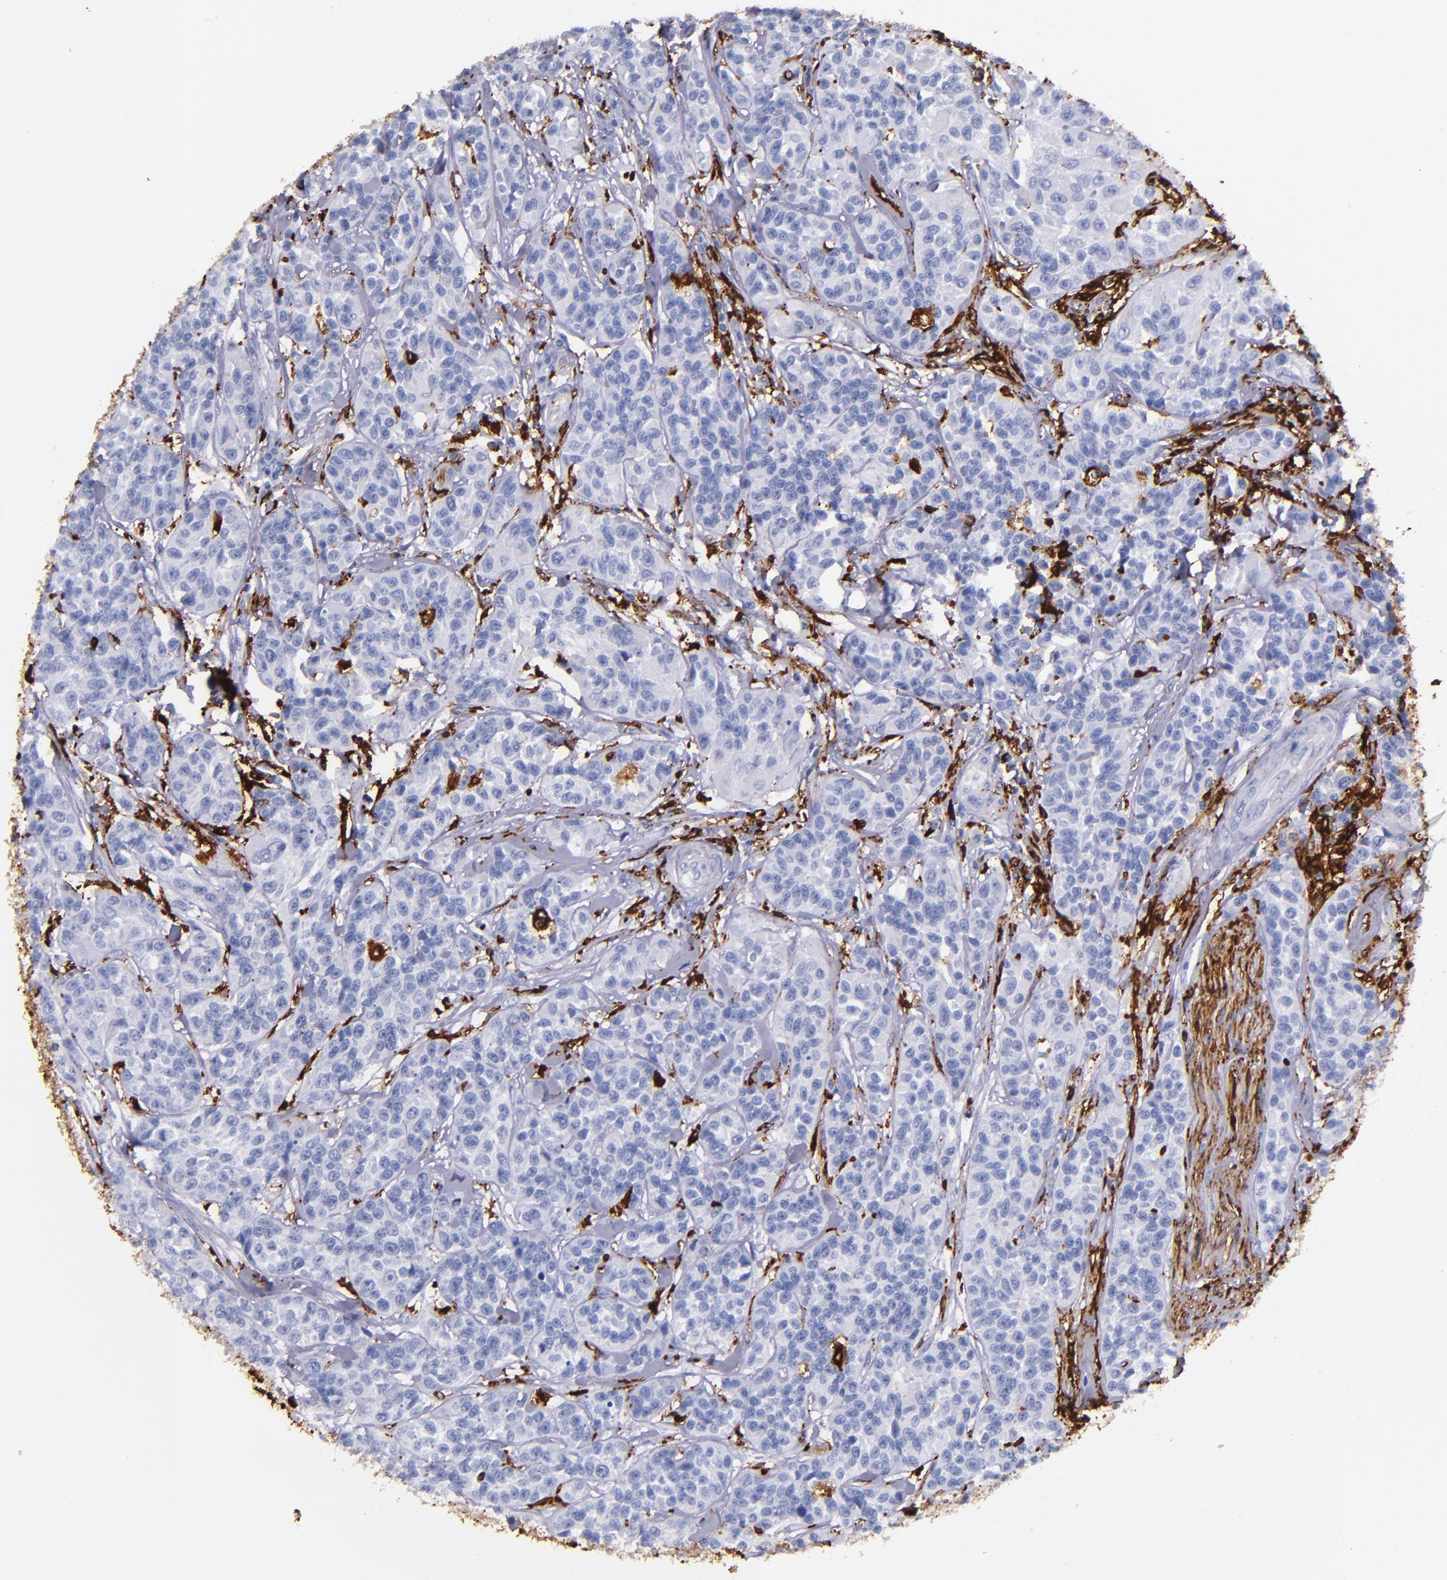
{"staining": {"intensity": "weak", "quantity": "<25%", "location": "cytoplasmic/membranous"}, "tissue": "urothelial cancer", "cell_type": "Tumor cells", "image_type": "cancer", "snomed": [{"axis": "morphology", "description": "Urothelial carcinoma, High grade"}, {"axis": "topography", "description": "Urinary bladder"}], "caption": "Tumor cells show no significant protein expression in high-grade urothelial carcinoma. (Brightfield microscopy of DAB (3,3'-diaminobenzidine) immunohistochemistry at high magnification).", "gene": "HLA-DRA", "patient": {"sex": "female", "age": 81}}